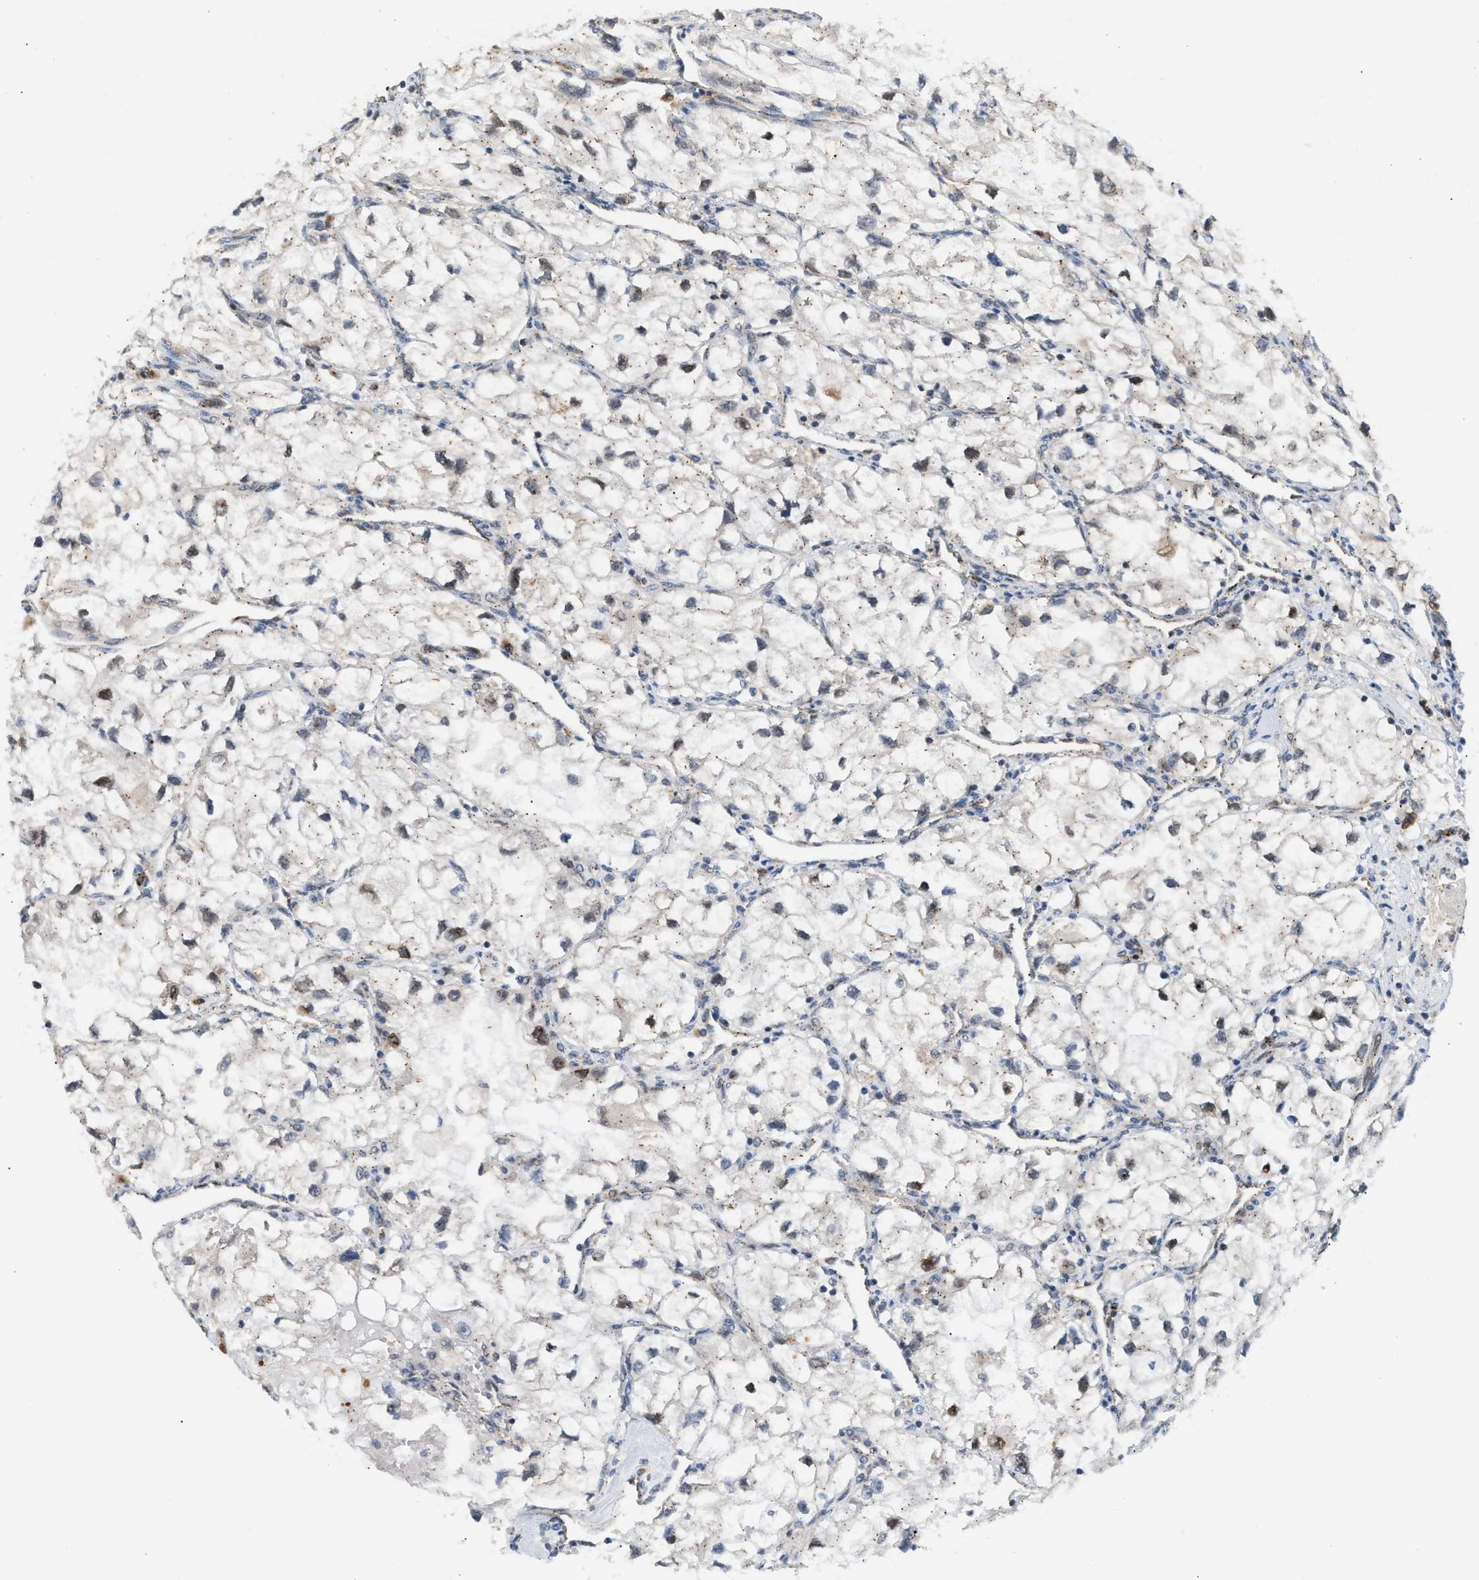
{"staining": {"intensity": "weak", "quantity": "<25%", "location": "cytoplasmic/membranous,nuclear"}, "tissue": "renal cancer", "cell_type": "Tumor cells", "image_type": "cancer", "snomed": [{"axis": "morphology", "description": "Adenocarcinoma, NOS"}, {"axis": "topography", "description": "Kidney"}], "caption": "Immunohistochemistry image of neoplastic tissue: human adenocarcinoma (renal) stained with DAB (3,3'-diaminobenzidine) demonstrates no significant protein expression in tumor cells.", "gene": "MAP2K5", "patient": {"sex": "female", "age": 70}}